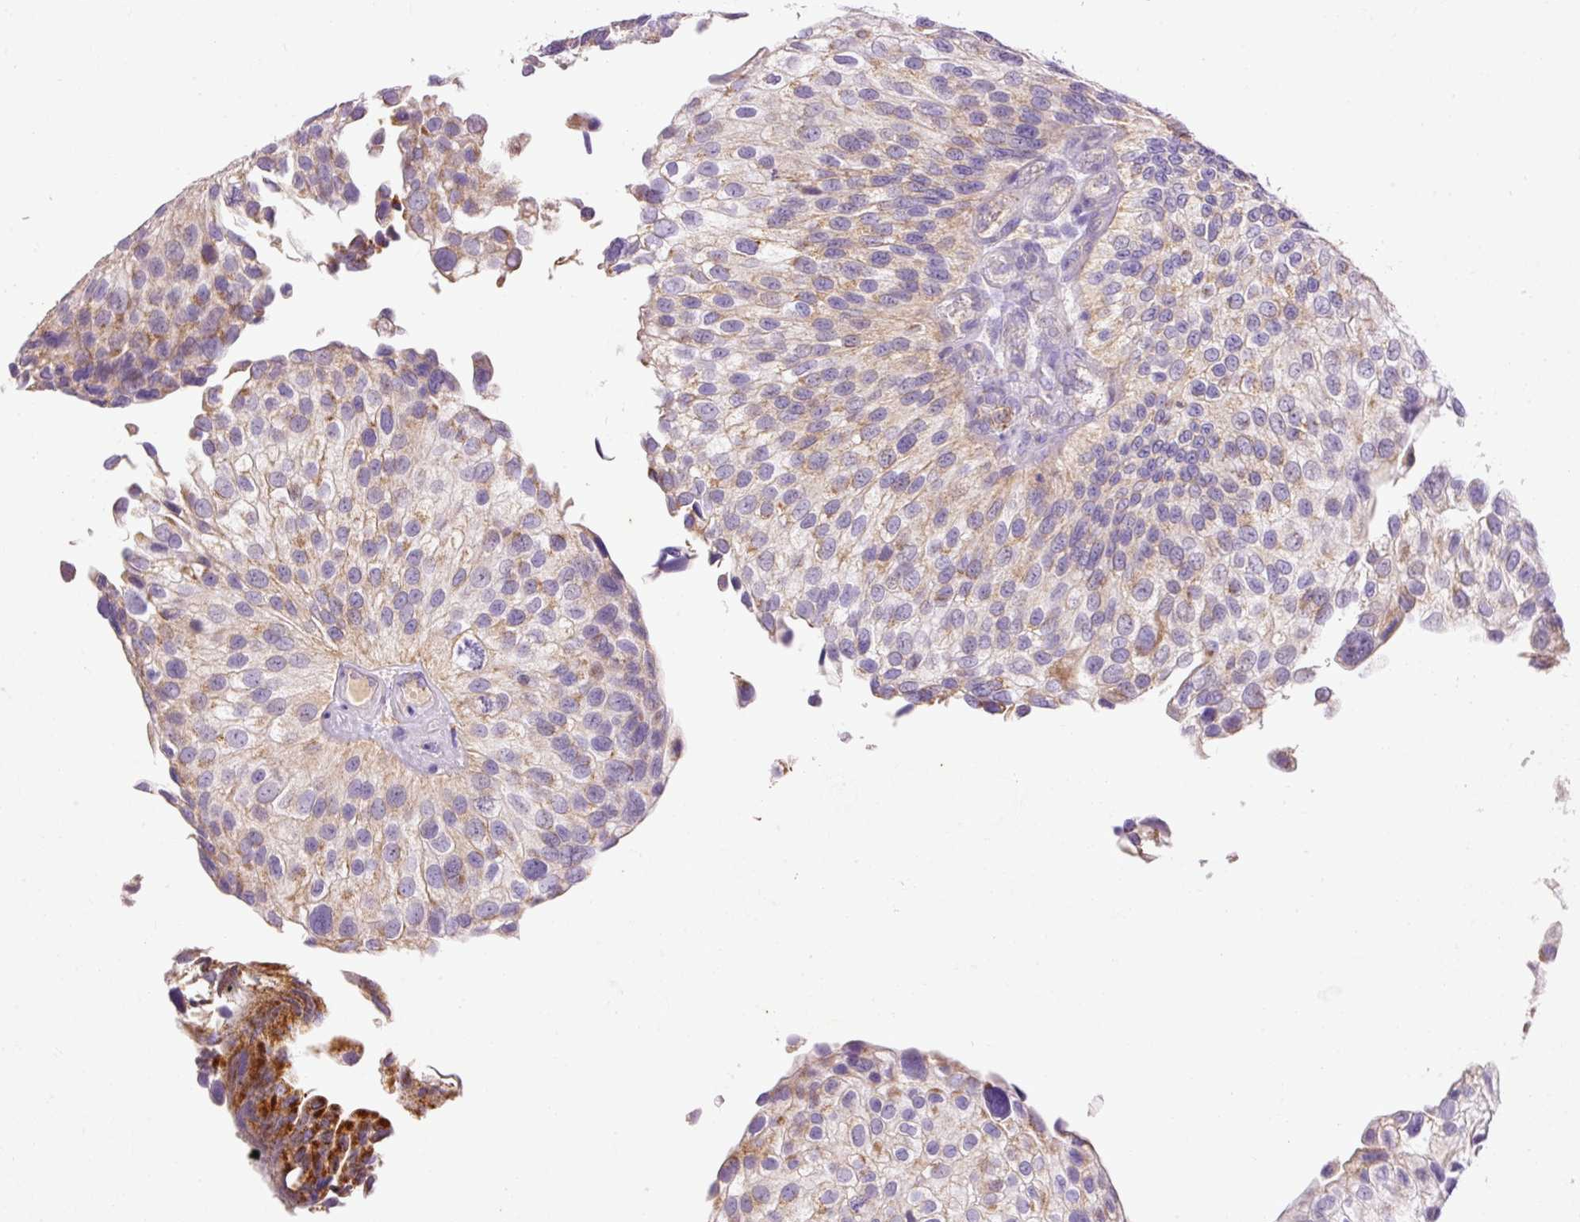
{"staining": {"intensity": "weak", "quantity": ">75%", "location": "cytoplasmic/membranous"}, "tissue": "urothelial cancer", "cell_type": "Tumor cells", "image_type": "cancer", "snomed": [{"axis": "morphology", "description": "Urothelial carcinoma, NOS"}, {"axis": "topography", "description": "Urinary bladder"}], "caption": "This image reveals transitional cell carcinoma stained with immunohistochemistry (IHC) to label a protein in brown. The cytoplasmic/membranous of tumor cells show weak positivity for the protein. Nuclei are counter-stained blue.", "gene": "IMMT", "patient": {"sex": "male", "age": 87}}